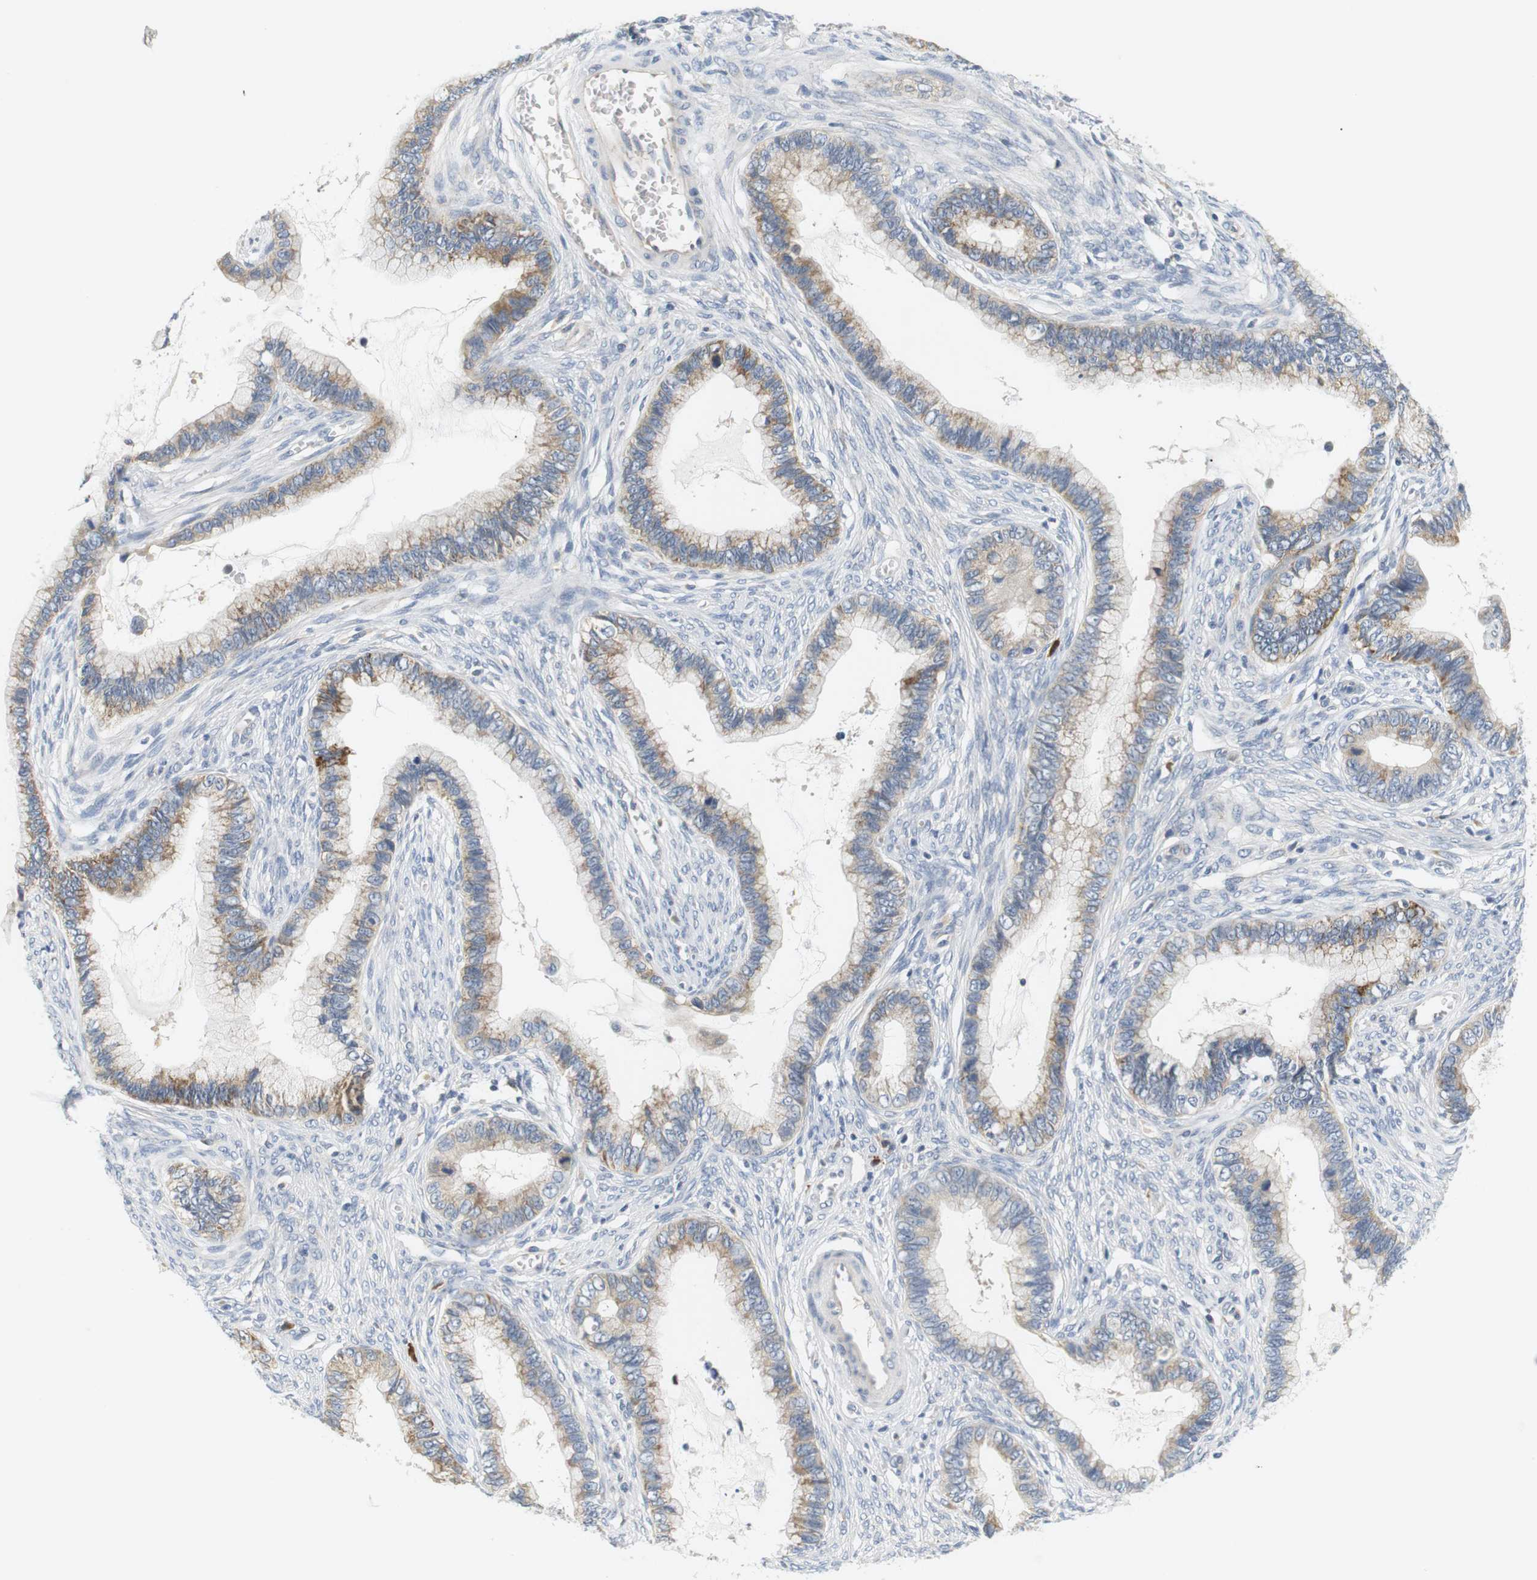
{"staining": {"intensity": "moderate", "quantity": "25%-75%", "location": "cytoplasmic/membranous"}, "tissue": "cervical cancer", "cell_type": "Tumor cells", "image_type": "cancer", "snomed": [{"axis": "morphology", "description": "Adenocarcinoma, NOS"}, {"axis": "topography", "description": "Cervix"}], "caption": "A high-resolution micrograph shows immunohistochemistry staining of cervical cancer, which reveals moderate cytoplasmic/membranous positivity in about 25%-75% of tumor cells.", "gene": "EVA1C", "patient": {"sex": "female", "age": 44}}